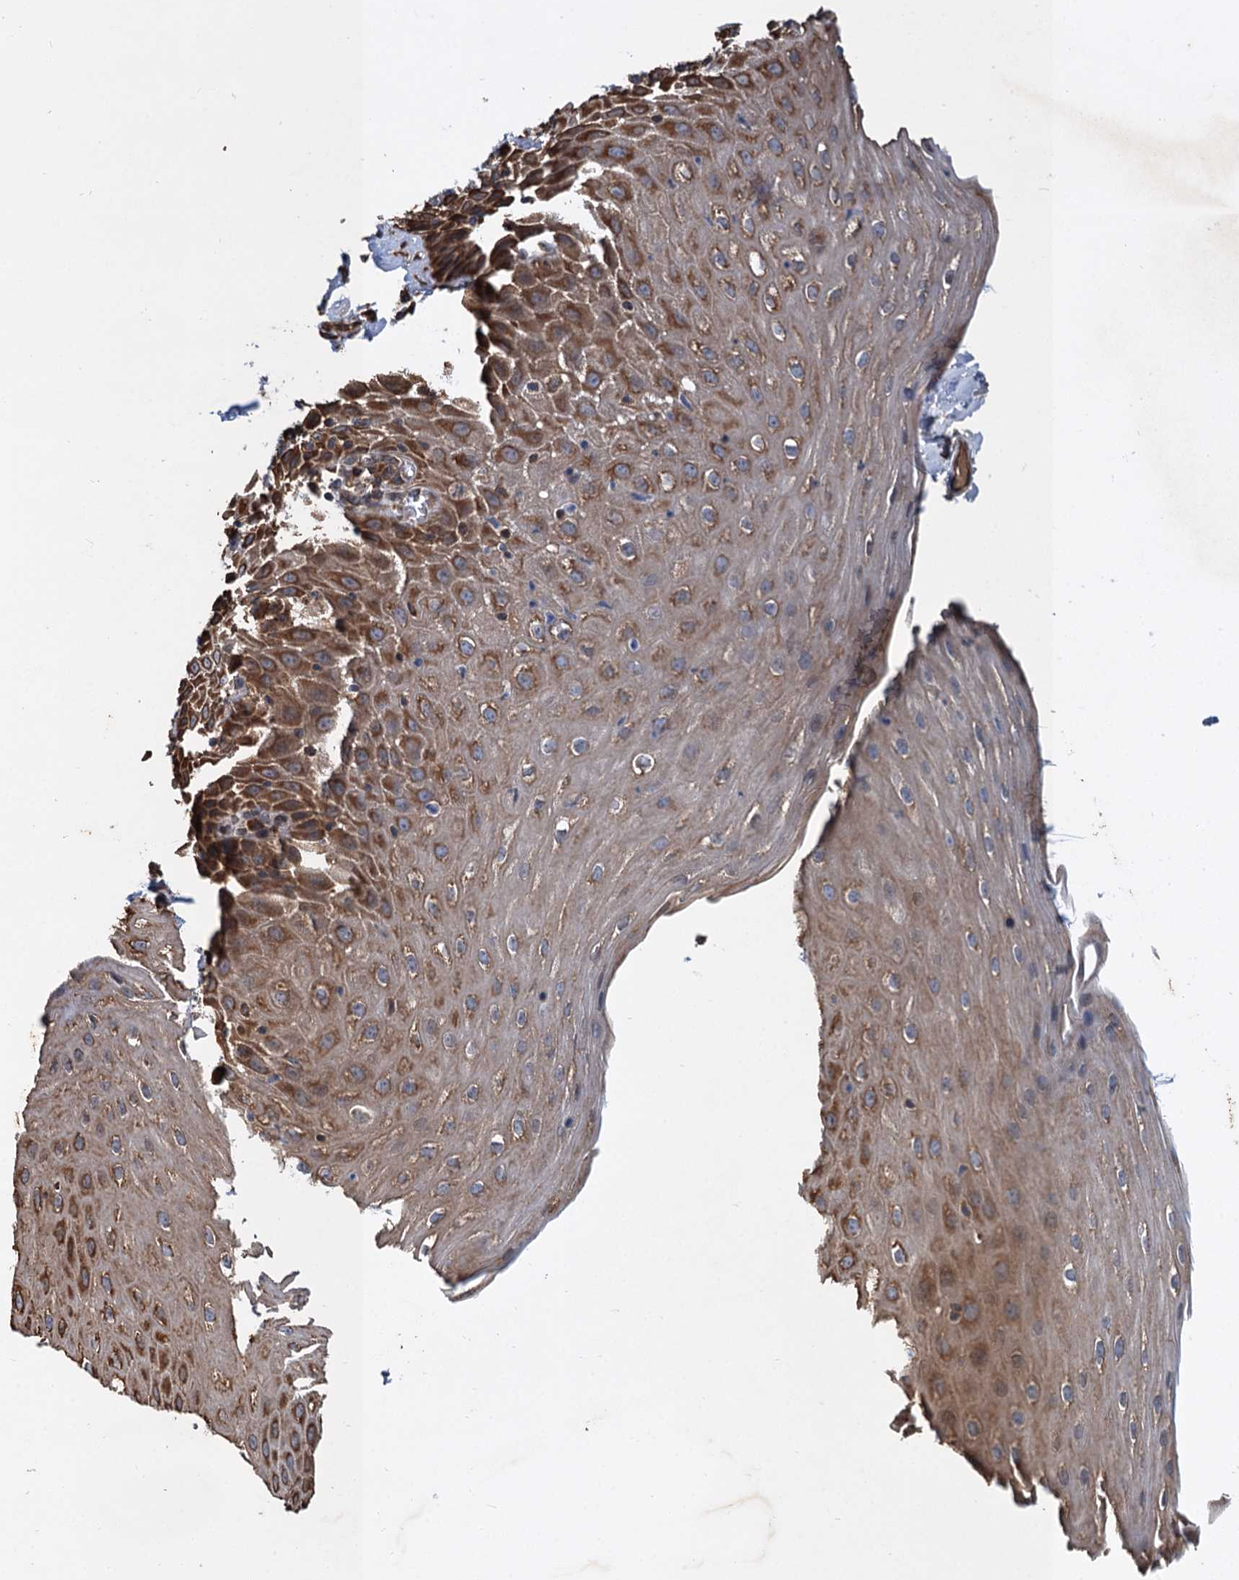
{"staining": {"intensity": "moderate", "quantity": ">75%", "location": "cytoplasmic/membranous"}, "tissue": "esophagus", "cell_type": "Squamous epithelial cells", "image_type": "normal", "snomed": [{"axis": "morphology", "description": "Normal tissue, NOS"}, {"axis": "topography", "description": "Esophagus"}], "caption": "IHC histopathology image of benign esophagus: esophagus stained using IHC shows medium levels of moderate protein expression localized specifically in the cytoplasmic/membranous of squamous epithelial cells, appearing as a cytoplasmic/membranous brown color.", "gene": "LINS1", "patient": {"sex": "female", "age": 61}}